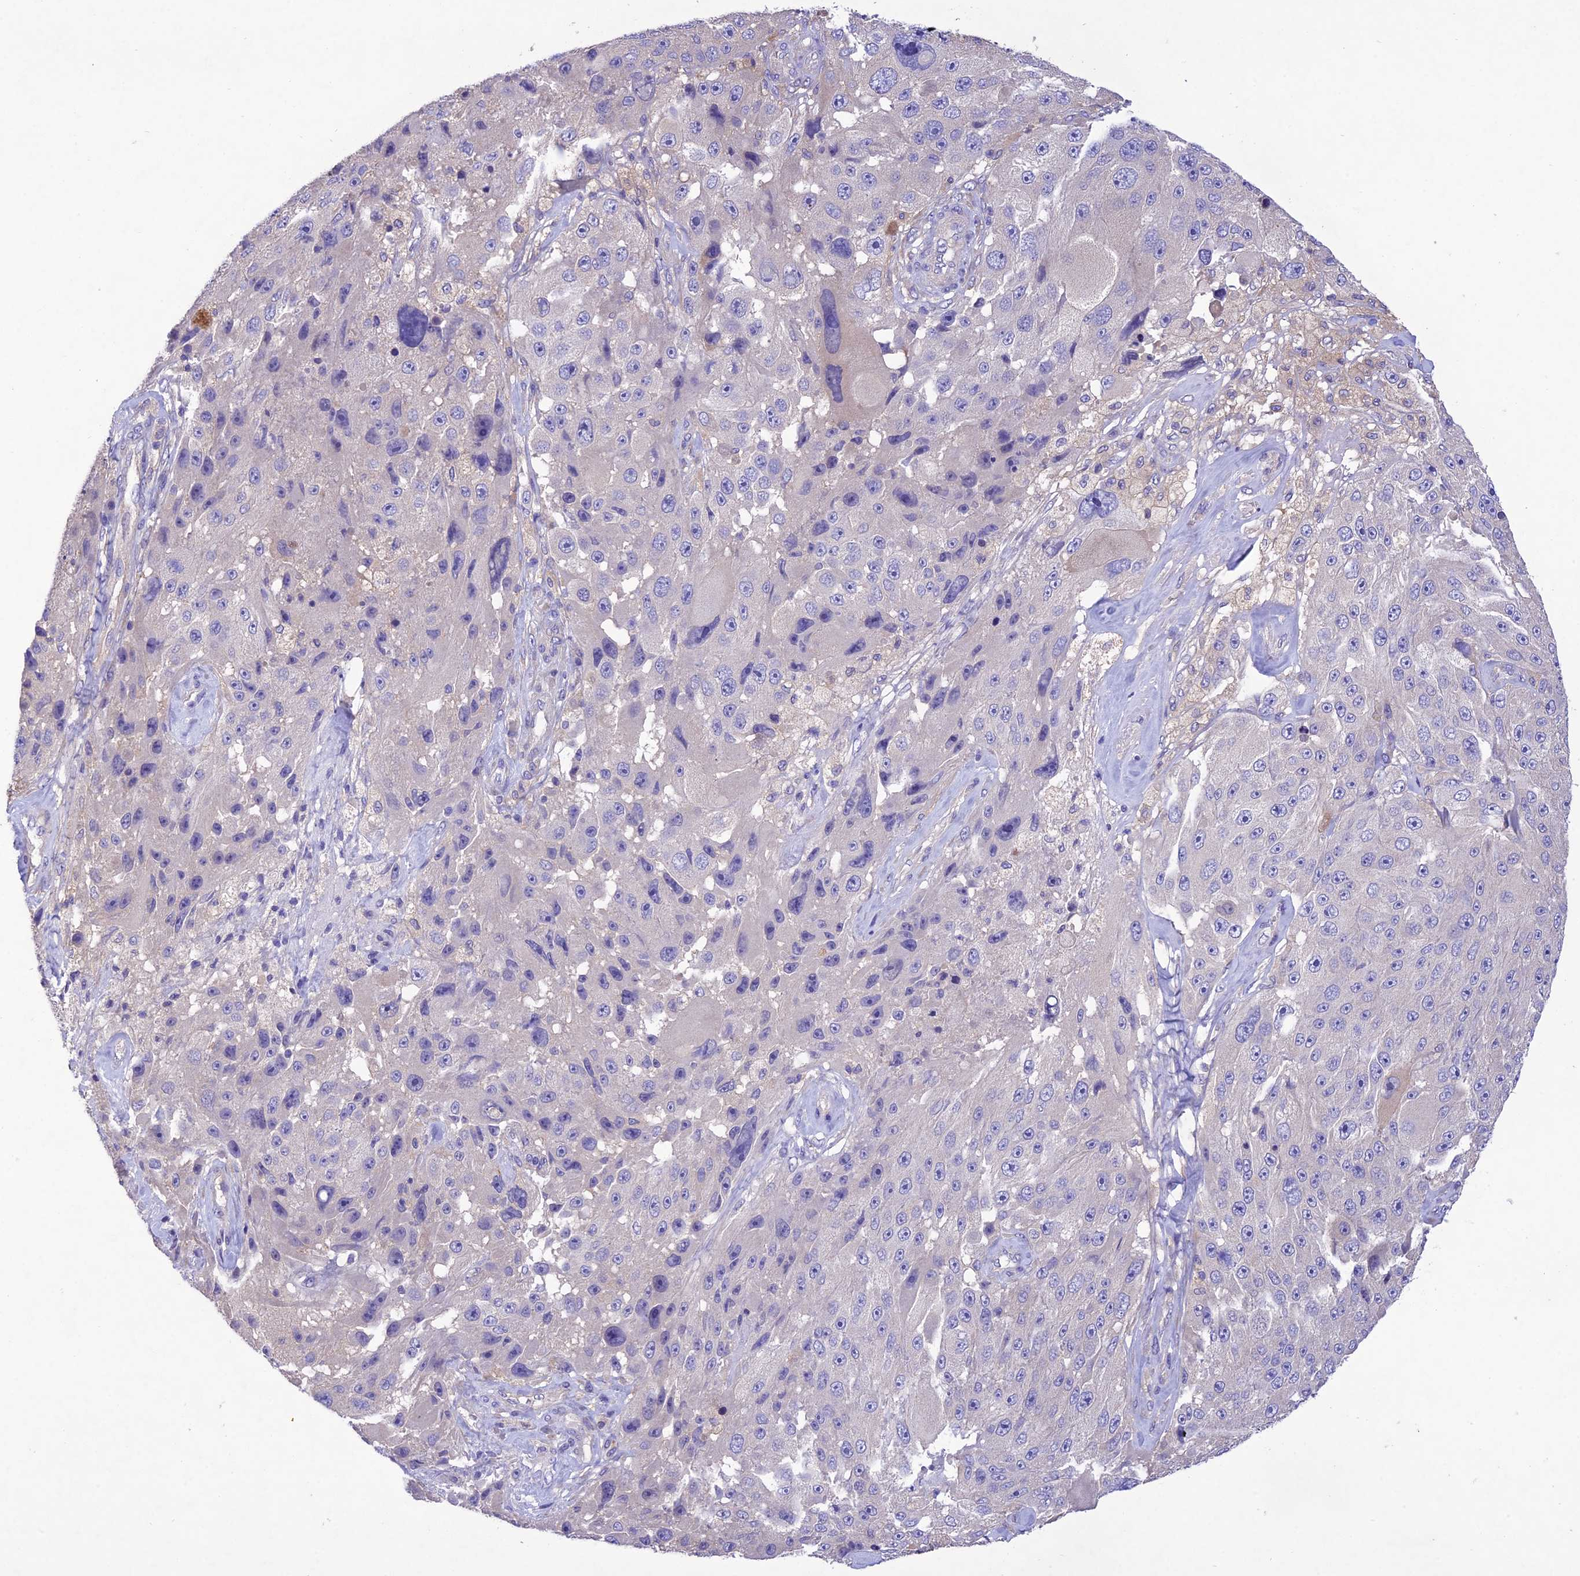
{"staining": {"intensity": "negative", "quantity": "none", "location": "none"}, "tissue": "melanoma", "cell_type": "Tumor cells", "image_type": "cancer", "snomed": [{"axis": "morphology", "description": "Malignant melanoma, Metastatic site"}, {"axis": "topography", "description": "Lymph node"}], "caption": "A histopathology image of malignant melanoma (metastatic site) stained for a protein demonstrates no brown staining in tumor cells.", "gene": "SNX24", "patient": {"sex": "male", "age": 62}}